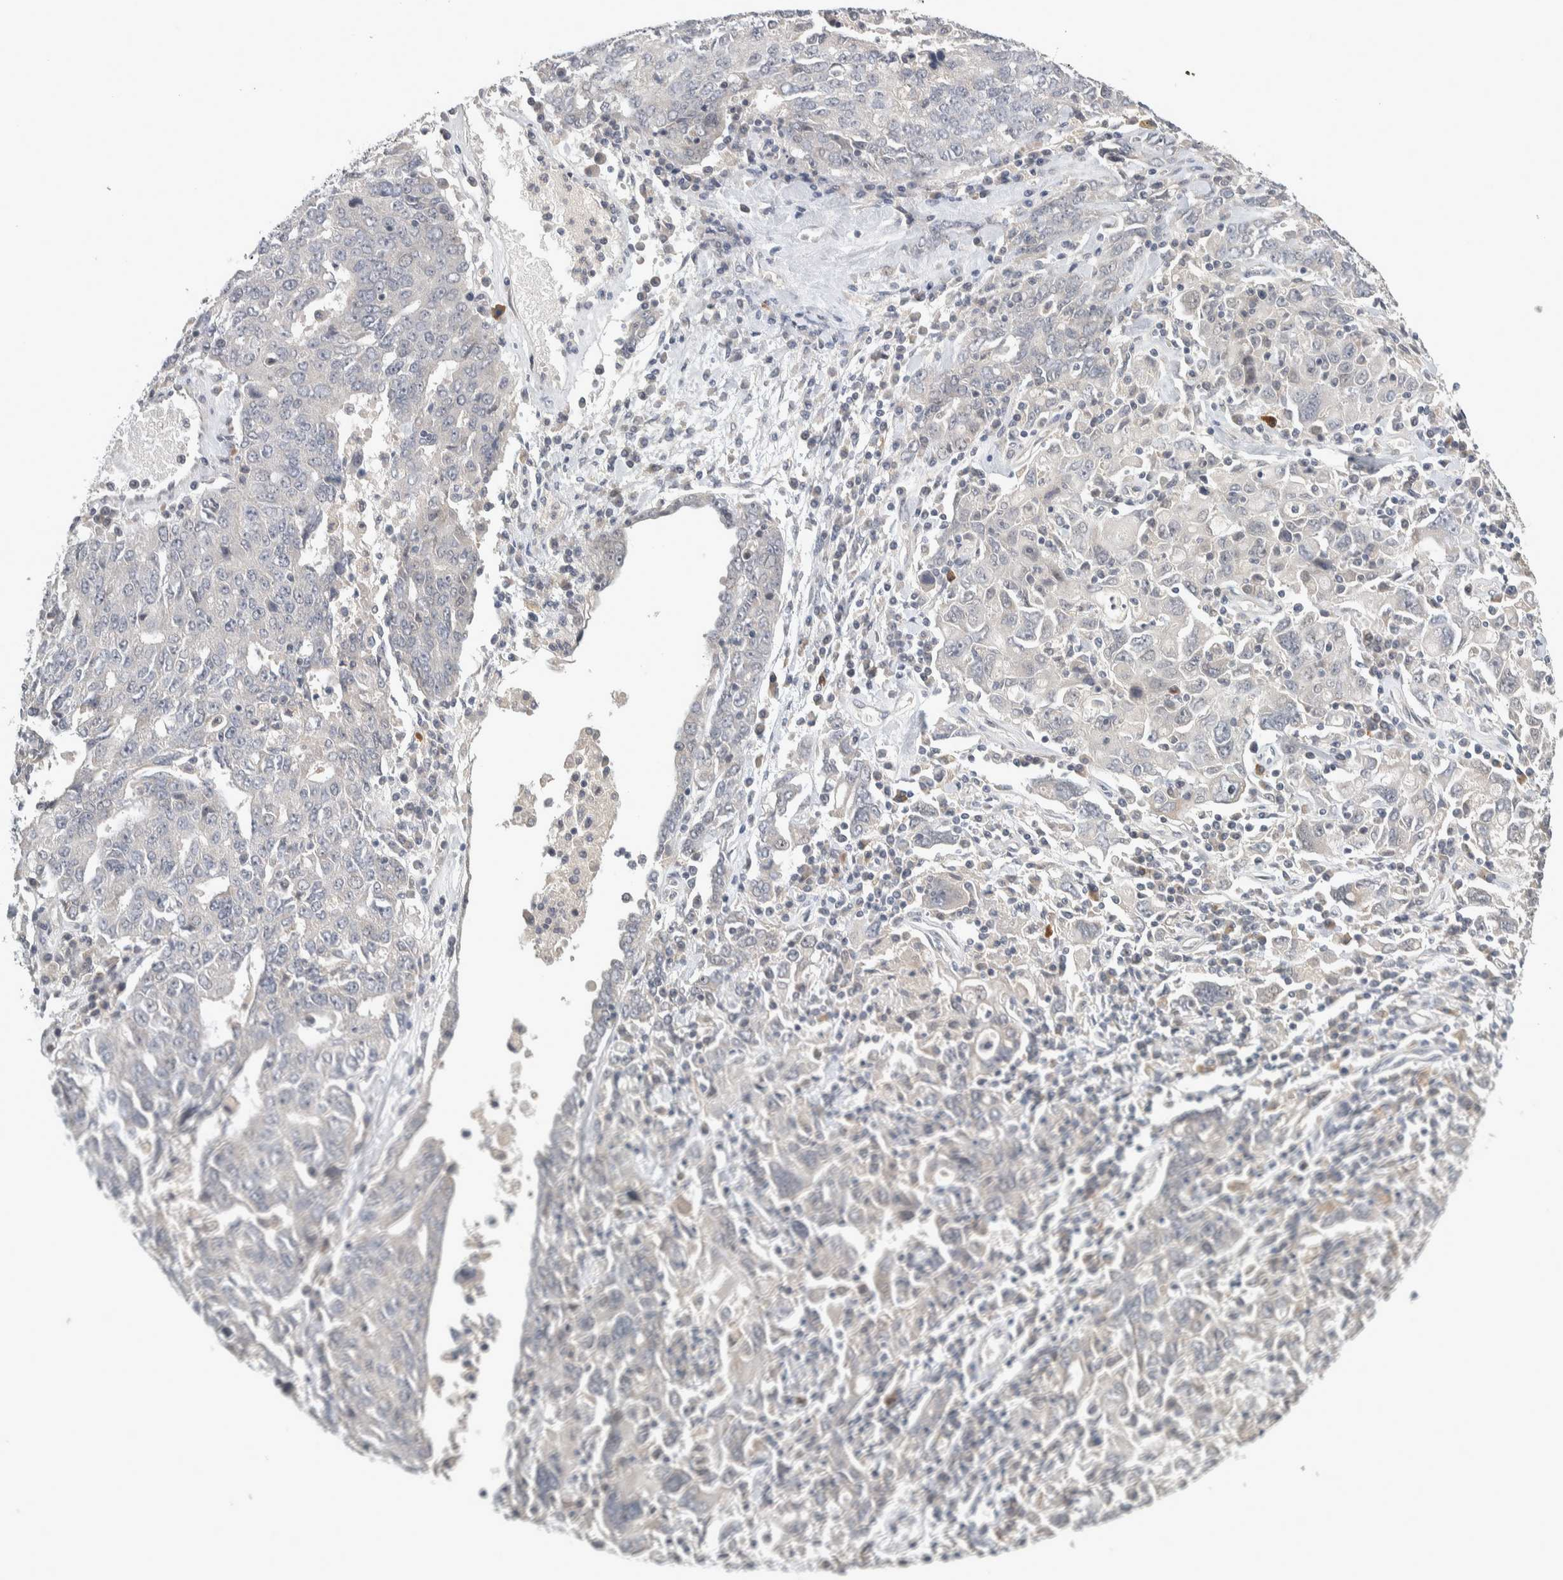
{"staining": {"intensity": "negative", "quantity": "none", "location": "none"}, "tissue": "ovarian cancer", "cell_type": "Tumor cells", "image_type": "cancer", "snomed": [{"axis": "morphology", "description": "Carcinoma, endometroid"}, {"axis": "topography", "description": "Ovary"}], "caption": "Micrograph shows no protein expression in tumor cells of ovarian cancer tissue.", "gene": "AFP", "patient": {"sex": "female", "age": 62}}